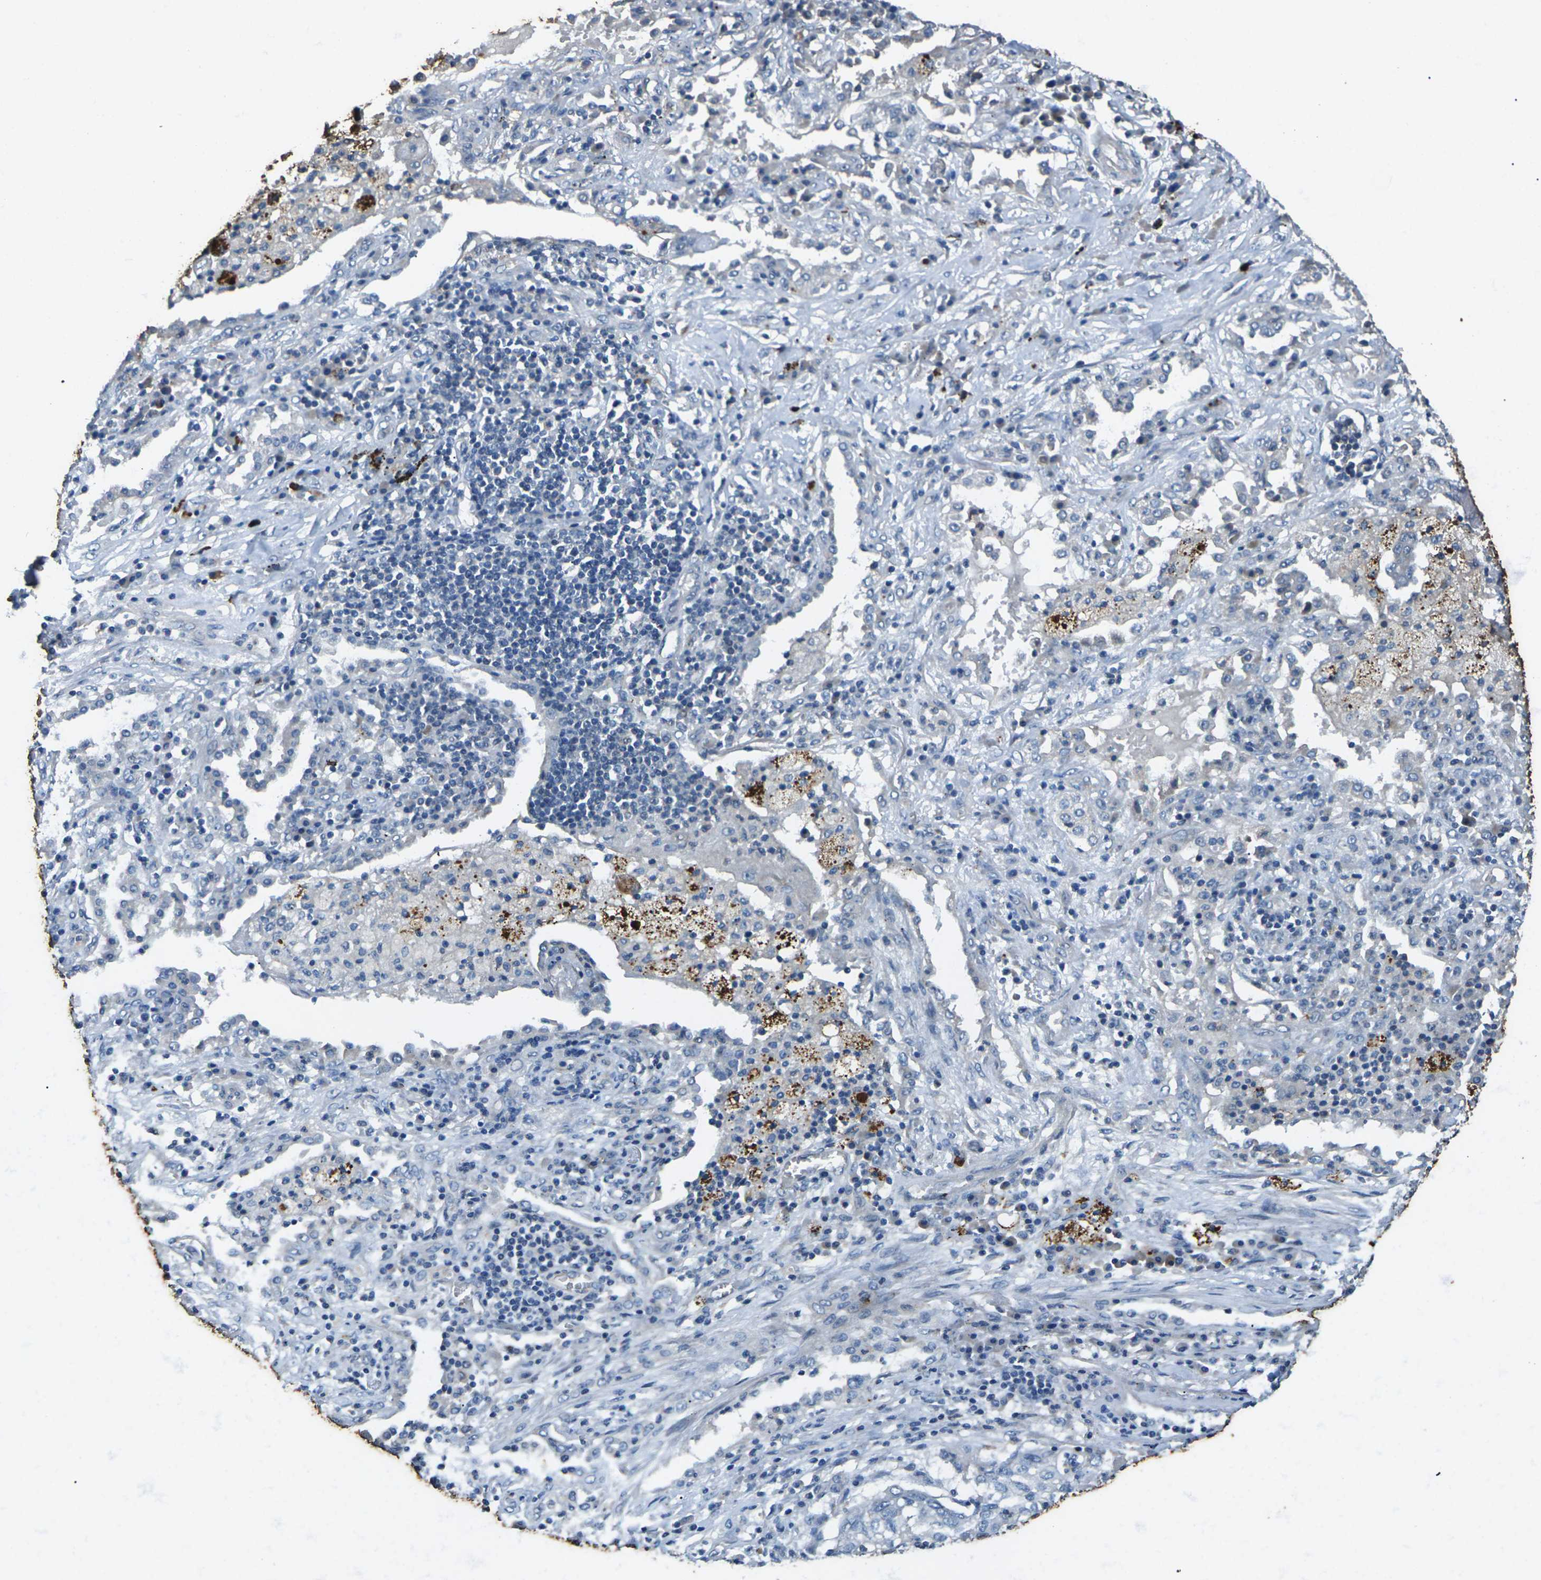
{"staining": {"intensity": "negative", "quantity": "none", "location": "none"}, "tissue": "lung cancer", "cell_type": "Tumor cells", "image_type": "cancer", "snomed": [{"axis": "morphology", "description": "Squamous cell carcinoma, NOS"}, {"axis": "topography", "description": "Lung"}], "caption": "Lung cancer (squamous cell carcinoma) was stained to show a protein in brown. There is no significant positivity in tumor cells.", "gene": "SIGLEC14", "patient": {"sex": "female", "age": 63}}